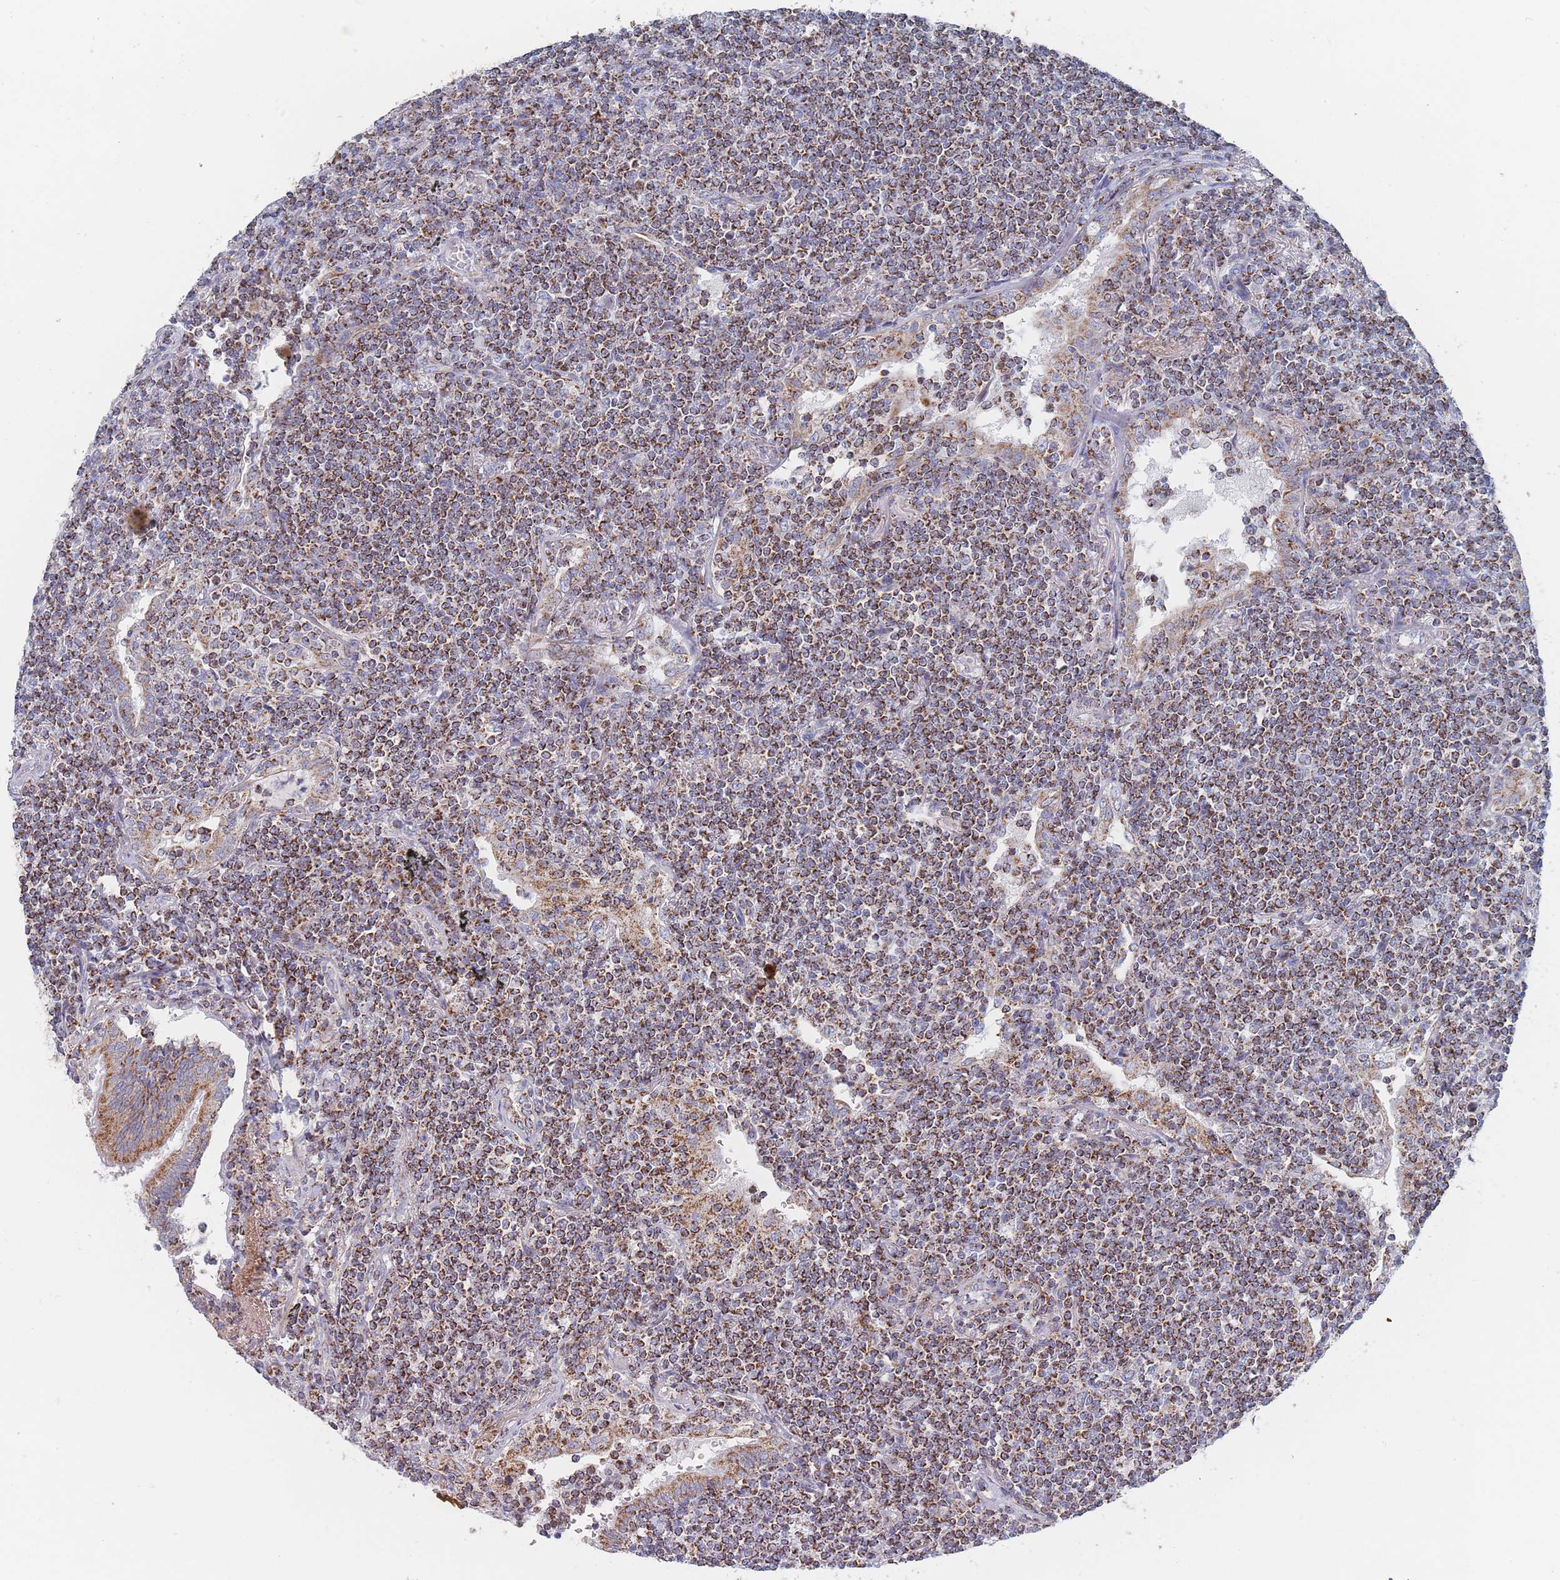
{"staining": {"intensity": "moderate", "quantity": ">75%", "location": "cytoplasmic/membranous"}, "tissue": "lymphoma", "cell_type": "Tumor cells", "image_type": "cancer", "snomed": [{"axis": "morphology", "description": "Malignant lymphoma, non-Hodgkin's type, Low grade"}, {"axis": "topography", "description": "Lung"}], "caption": "Low-grade malignant lymphoma, non-Hodgkin's type stained with immunohistochemistry displays moderate cytoplasmic/membranous expression in approximately >75% of tumor cells. (brown staining indicates protein expression, while blue staining denotes nuclei).", "gene": "IKZF4", "patient": {"sex": "female", "age": 71}}